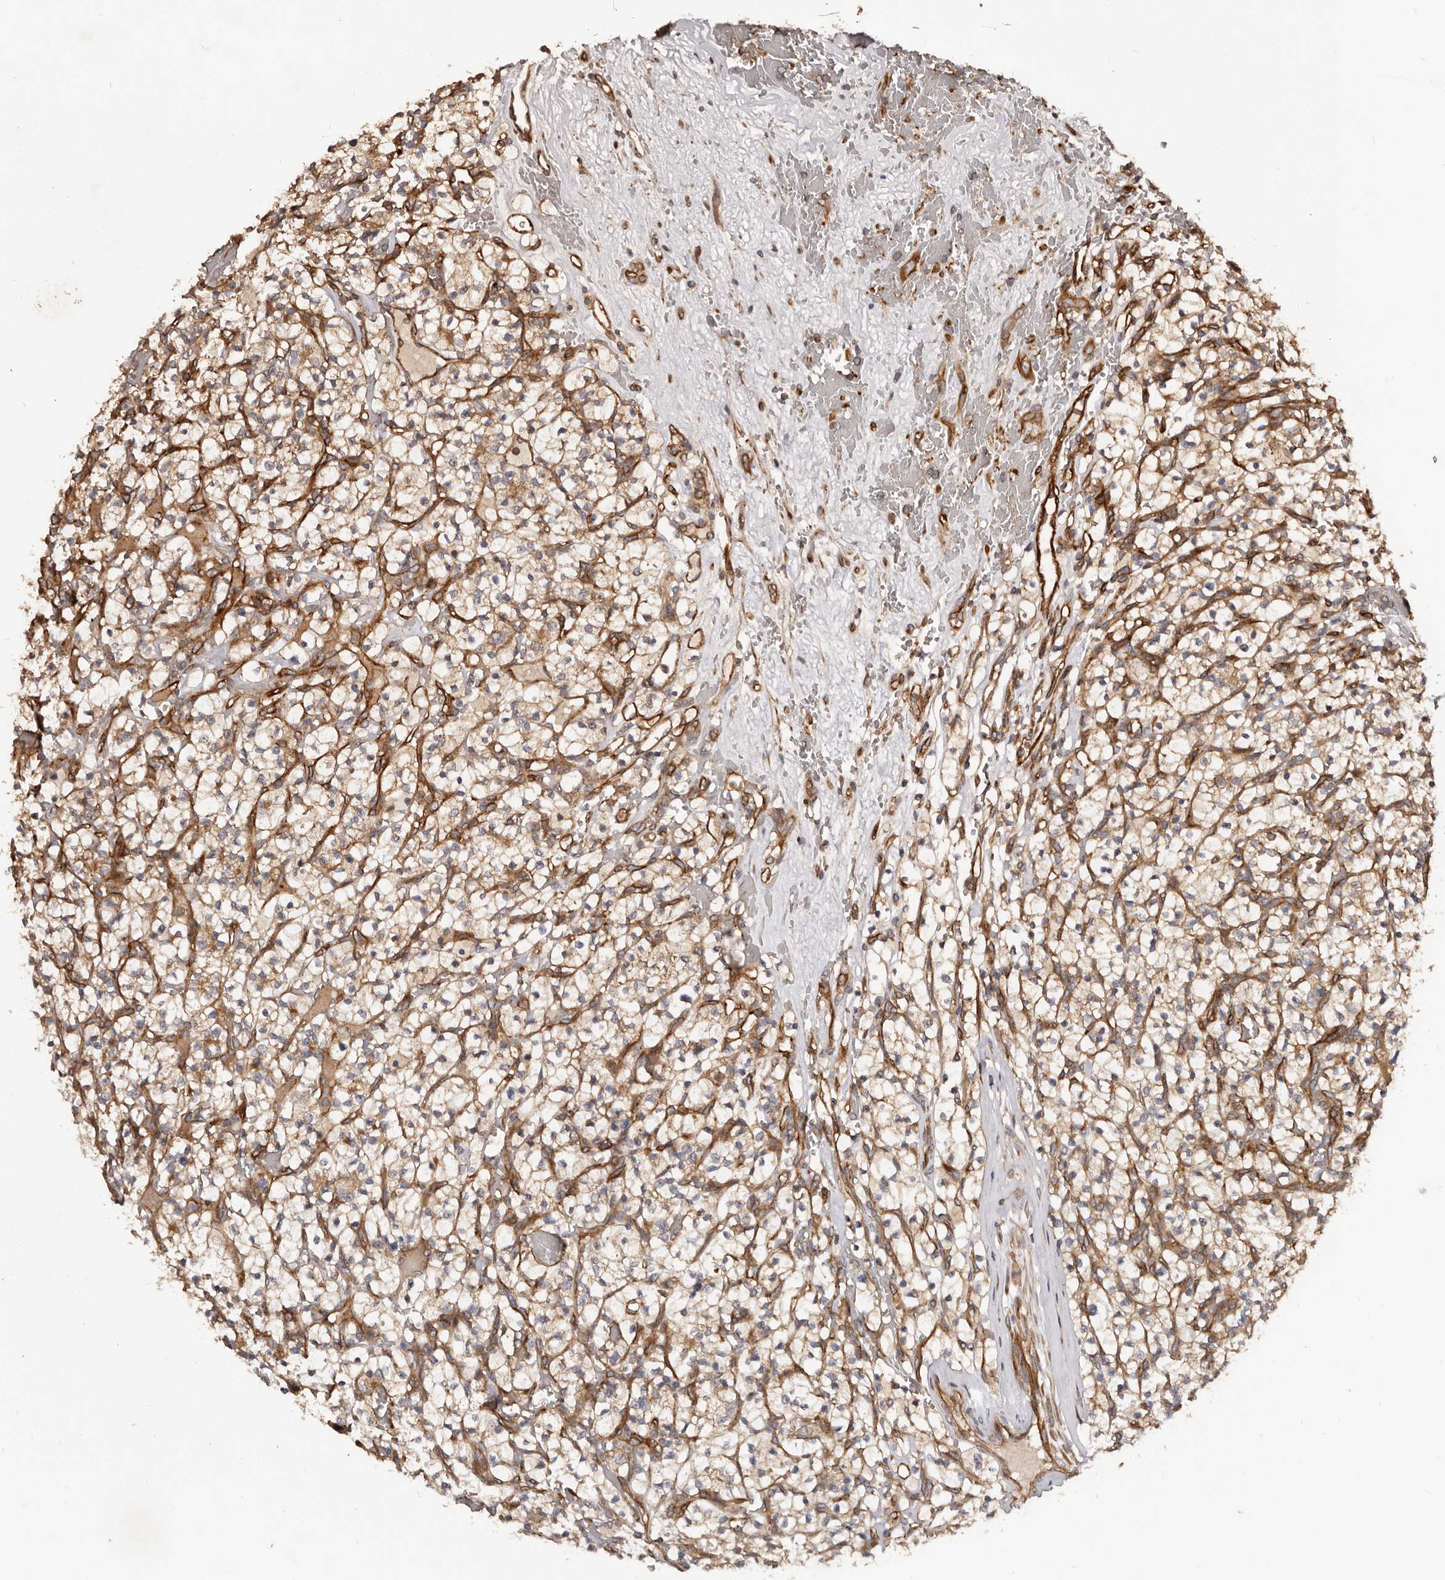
{"staining": {"intensity": "weak", "quantity": ">75%", "location": "cytoplasmic/membranous"}, "tissue": "renal cancer", "cell_type": "Tumor cells", "image_type": "cancer", "snomed": [{"axis": "morphology", "description": "Adenocarcinoma, NOS"}, {"axis": "topography", "description": "Kidney"}], "caption": "Renal adenocarcinoma was stained to show a protein in brown. There is low levels of weak cytoplasmic/membranous staining in approximately >75% of tumor cells.", "gene": "GTPBP1", "patient": {"sex": "female", "age": 57}}